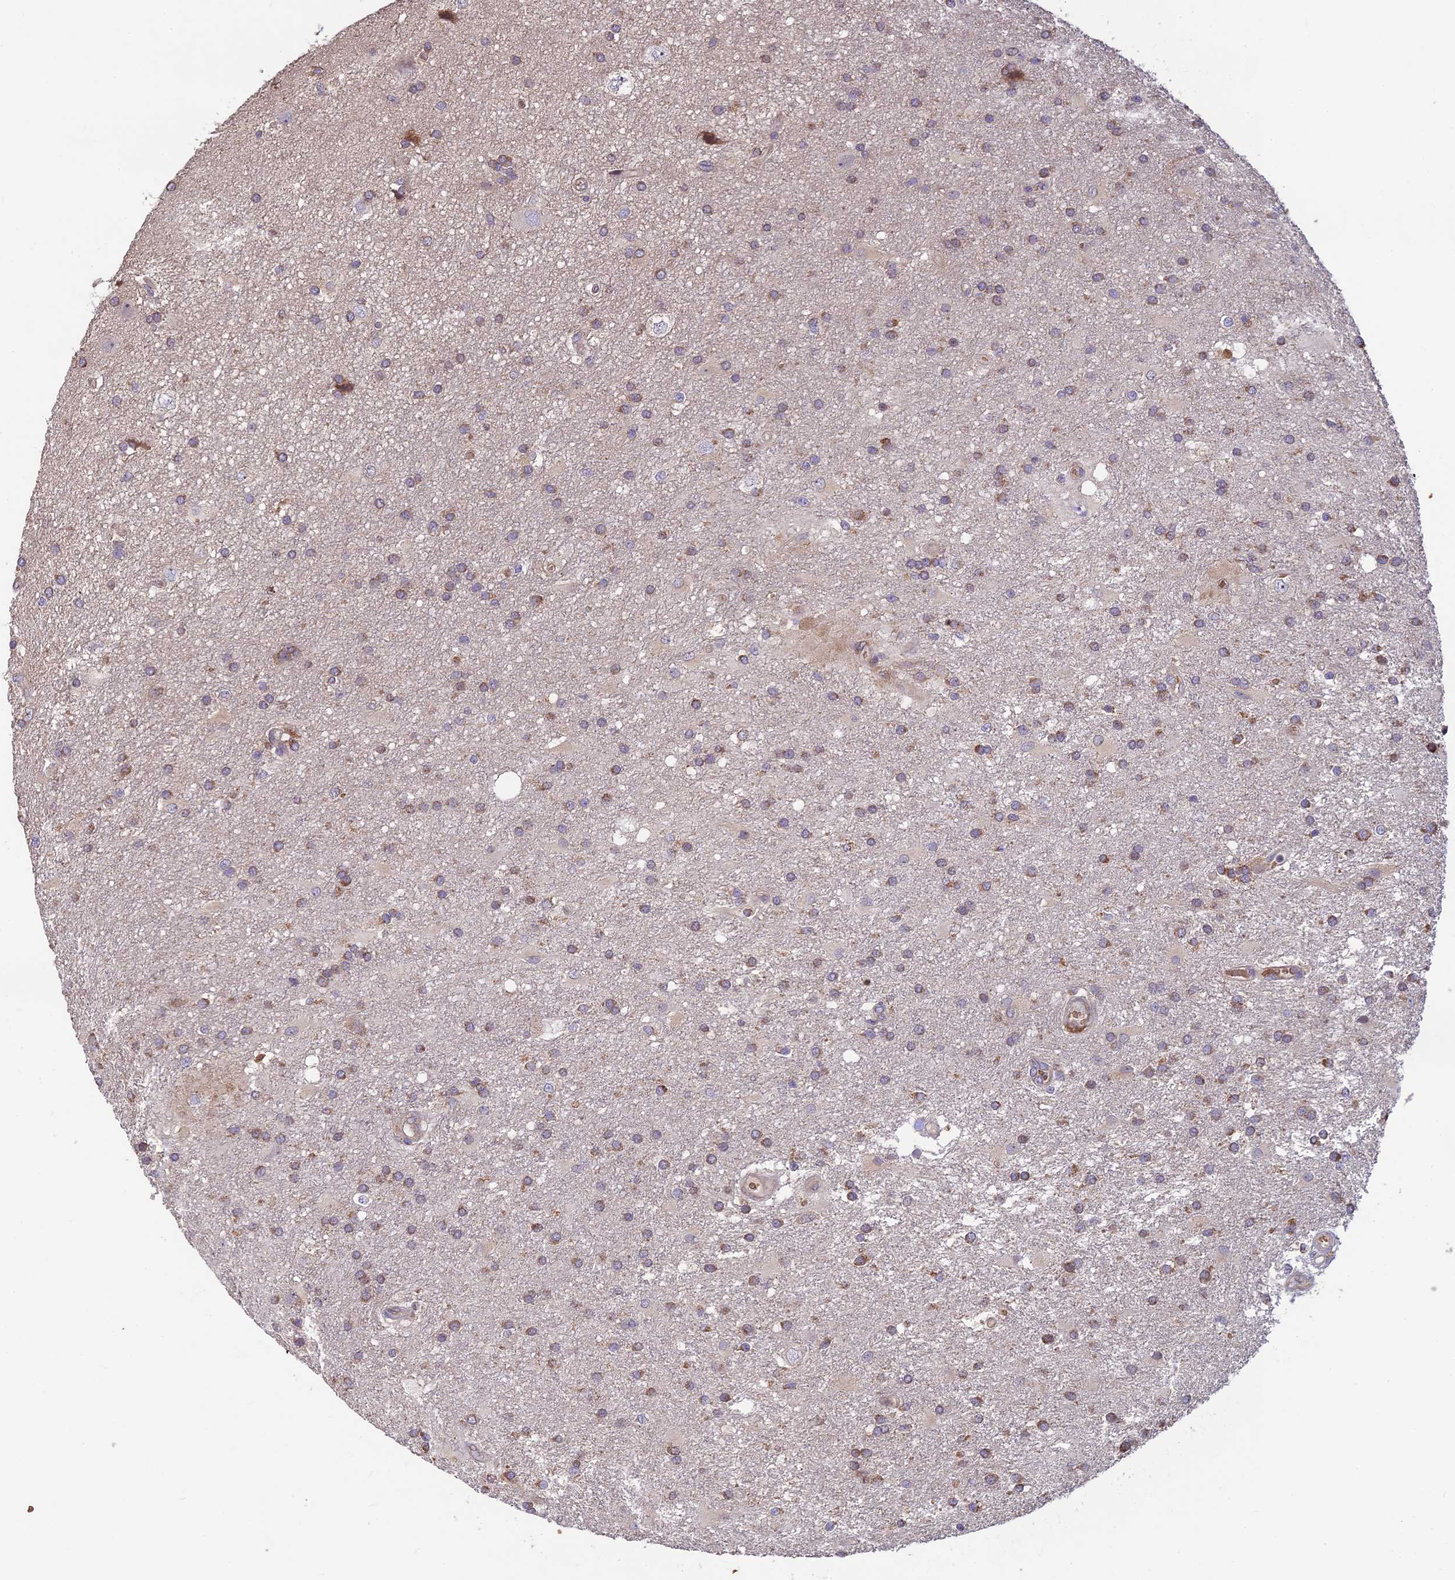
{"staining": {"intensity": "weak", "quantity": "25%-75%", "location": "cytoplasmic/membranous"}, "tissue": "glioma", "cell_type": "Tumor cells", "image_type": "cancer", "snomed": [{"axis": "morphology", "description": "Glioma, malignant, Low grade"}, {"axis": "topography", "description": "Brain"}], "caption": "This is a photomicrograph of immunohistochemistry staining of low-grade glioma (malignant), which shows weak expression in the cytoplasmic/membranous of tumor cells.", "gene": "UFSP2", "patient": {"sex": "male", "age": 66}}